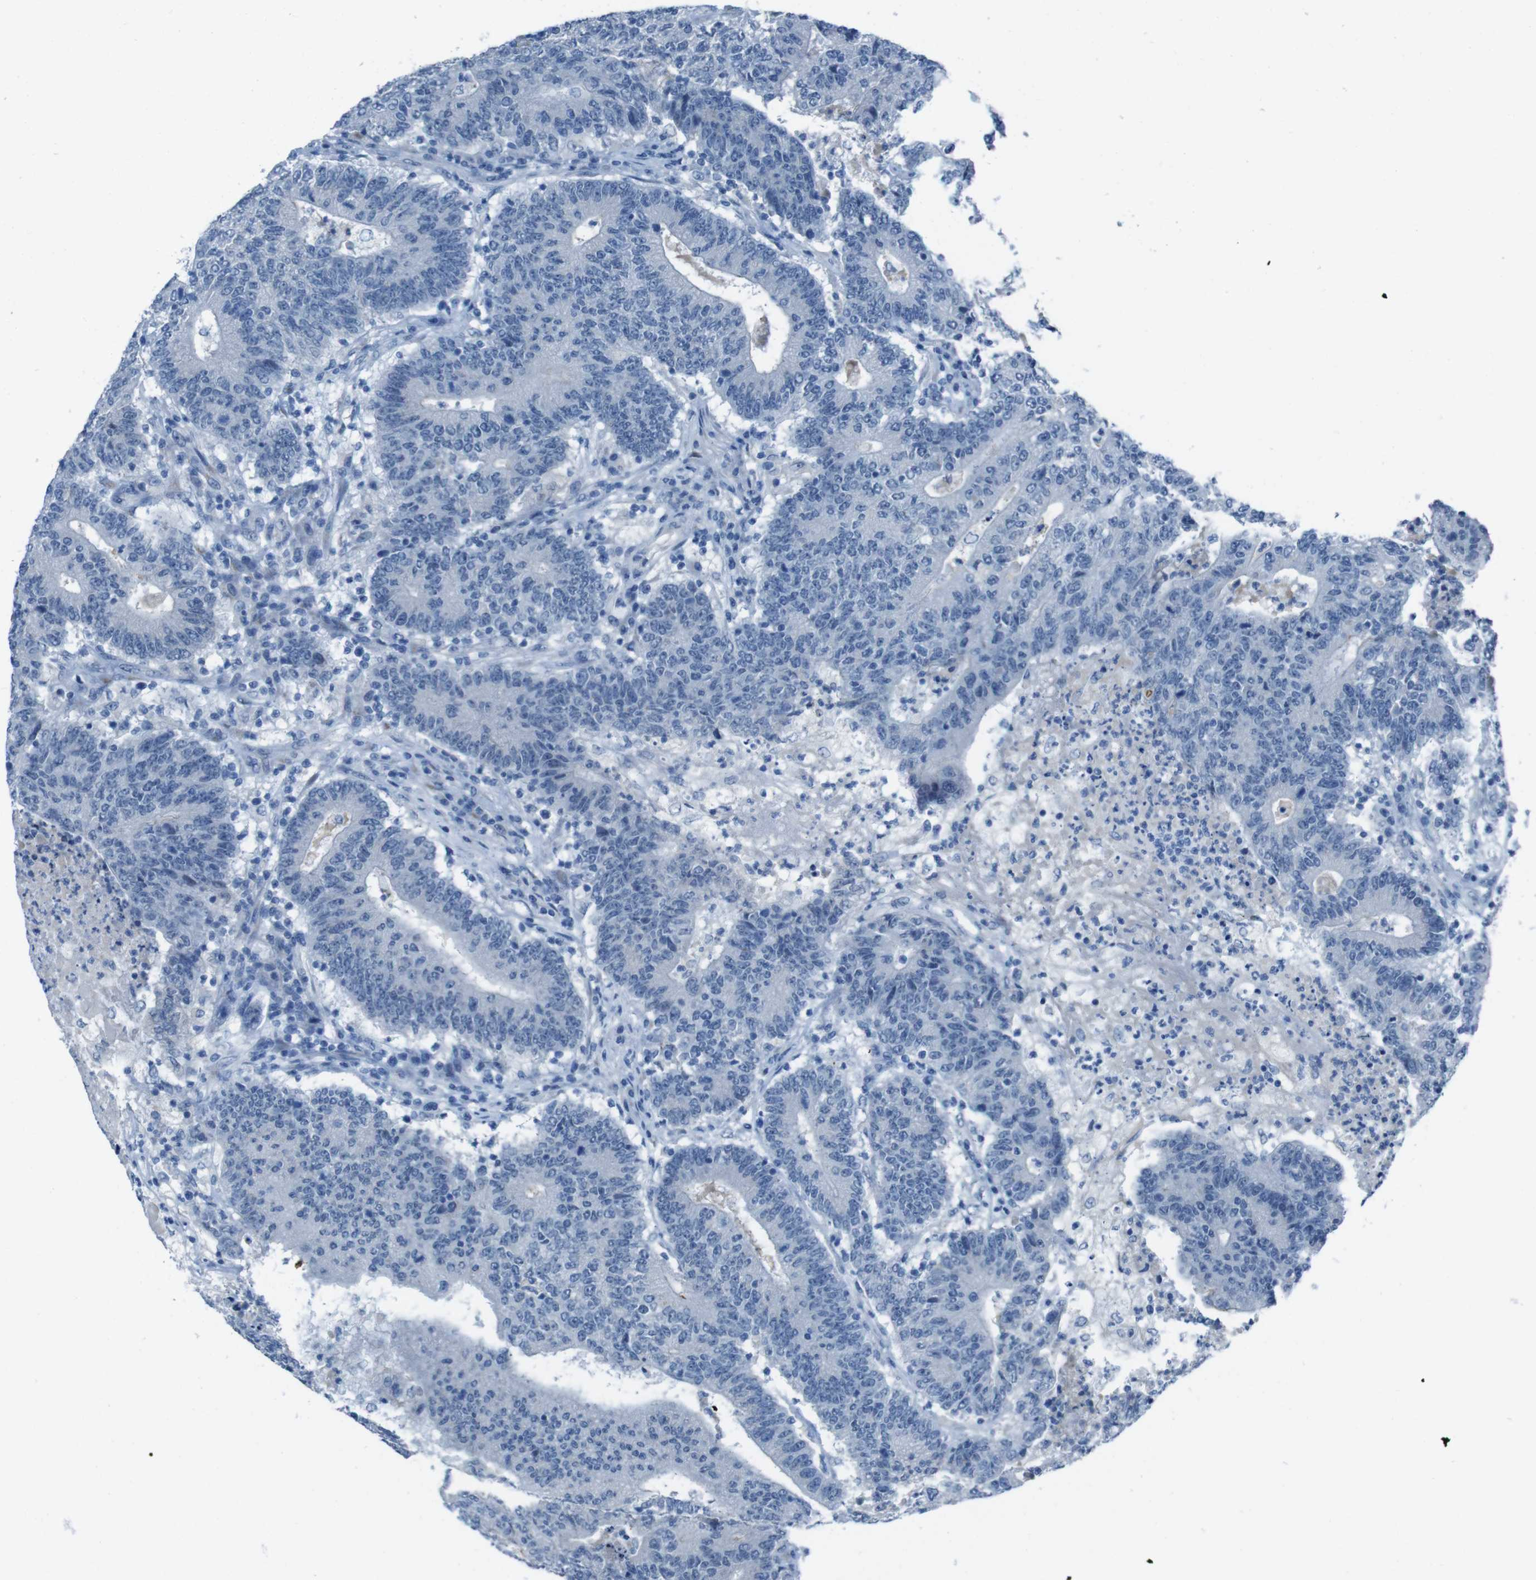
{"staining": {"intensity": "negative", "quantity": "none", "location": "none"}, "tissue": "colorectal cancer", "cell_type": "Tumor cells", "image_type": "cancer", "snomed": [{"axis": "morphology", "description": "Normal tissue, NOS"}, {"axis": "morphology", "description": "Adenocarcinoma, NOS"}, {"axis": "topography", "description": "Colon"}], "caption": "DAB immunohistochemical staining of colorectal cancer exhibits no significant expression in tumor cells.", "gene": "CDHR2", "patient": {"sex": "female", "age": 75}}